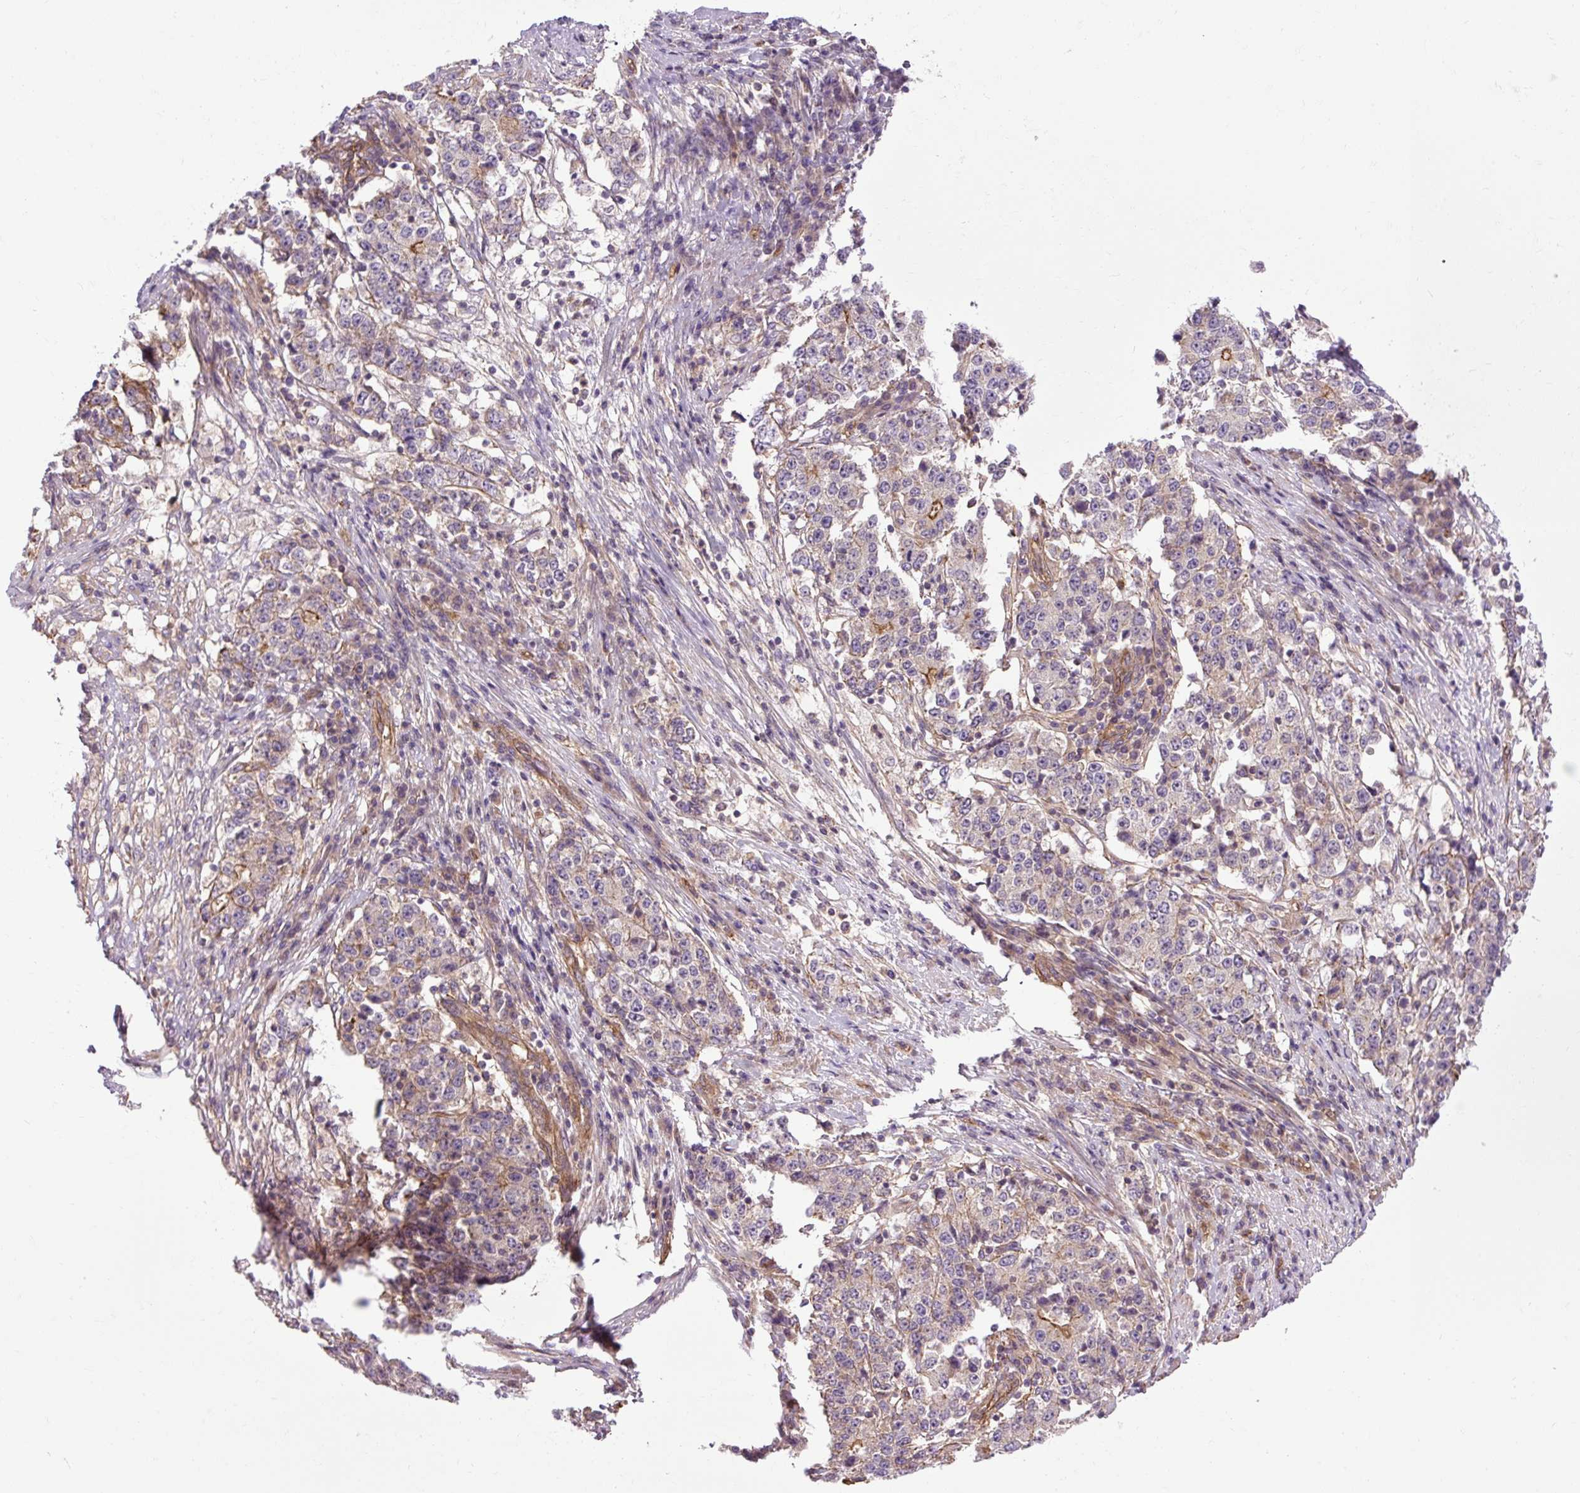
{"staining": {"intensity": "moderate", "quantity": "<25%", "location": "cytoplasmic/membranous"}, "tissue": "stomach cancer", "cell_type": "Tumor cells", "image_type": "cancer", "snomed": [{"axis": "morphology", "description": "Adenocarcinoma, NOS"}, {"axis": "topography", "description": "Stomach"}], "caption": "Human stomach cancer (adenocarcinoma) stained for a protein (brown) exhibits moderate cytoplasmic/membranous positive expression in approximately <25% of tumor cells.", "gene": "CCDC93", "patient": {"sex": "male", "age": 59}}